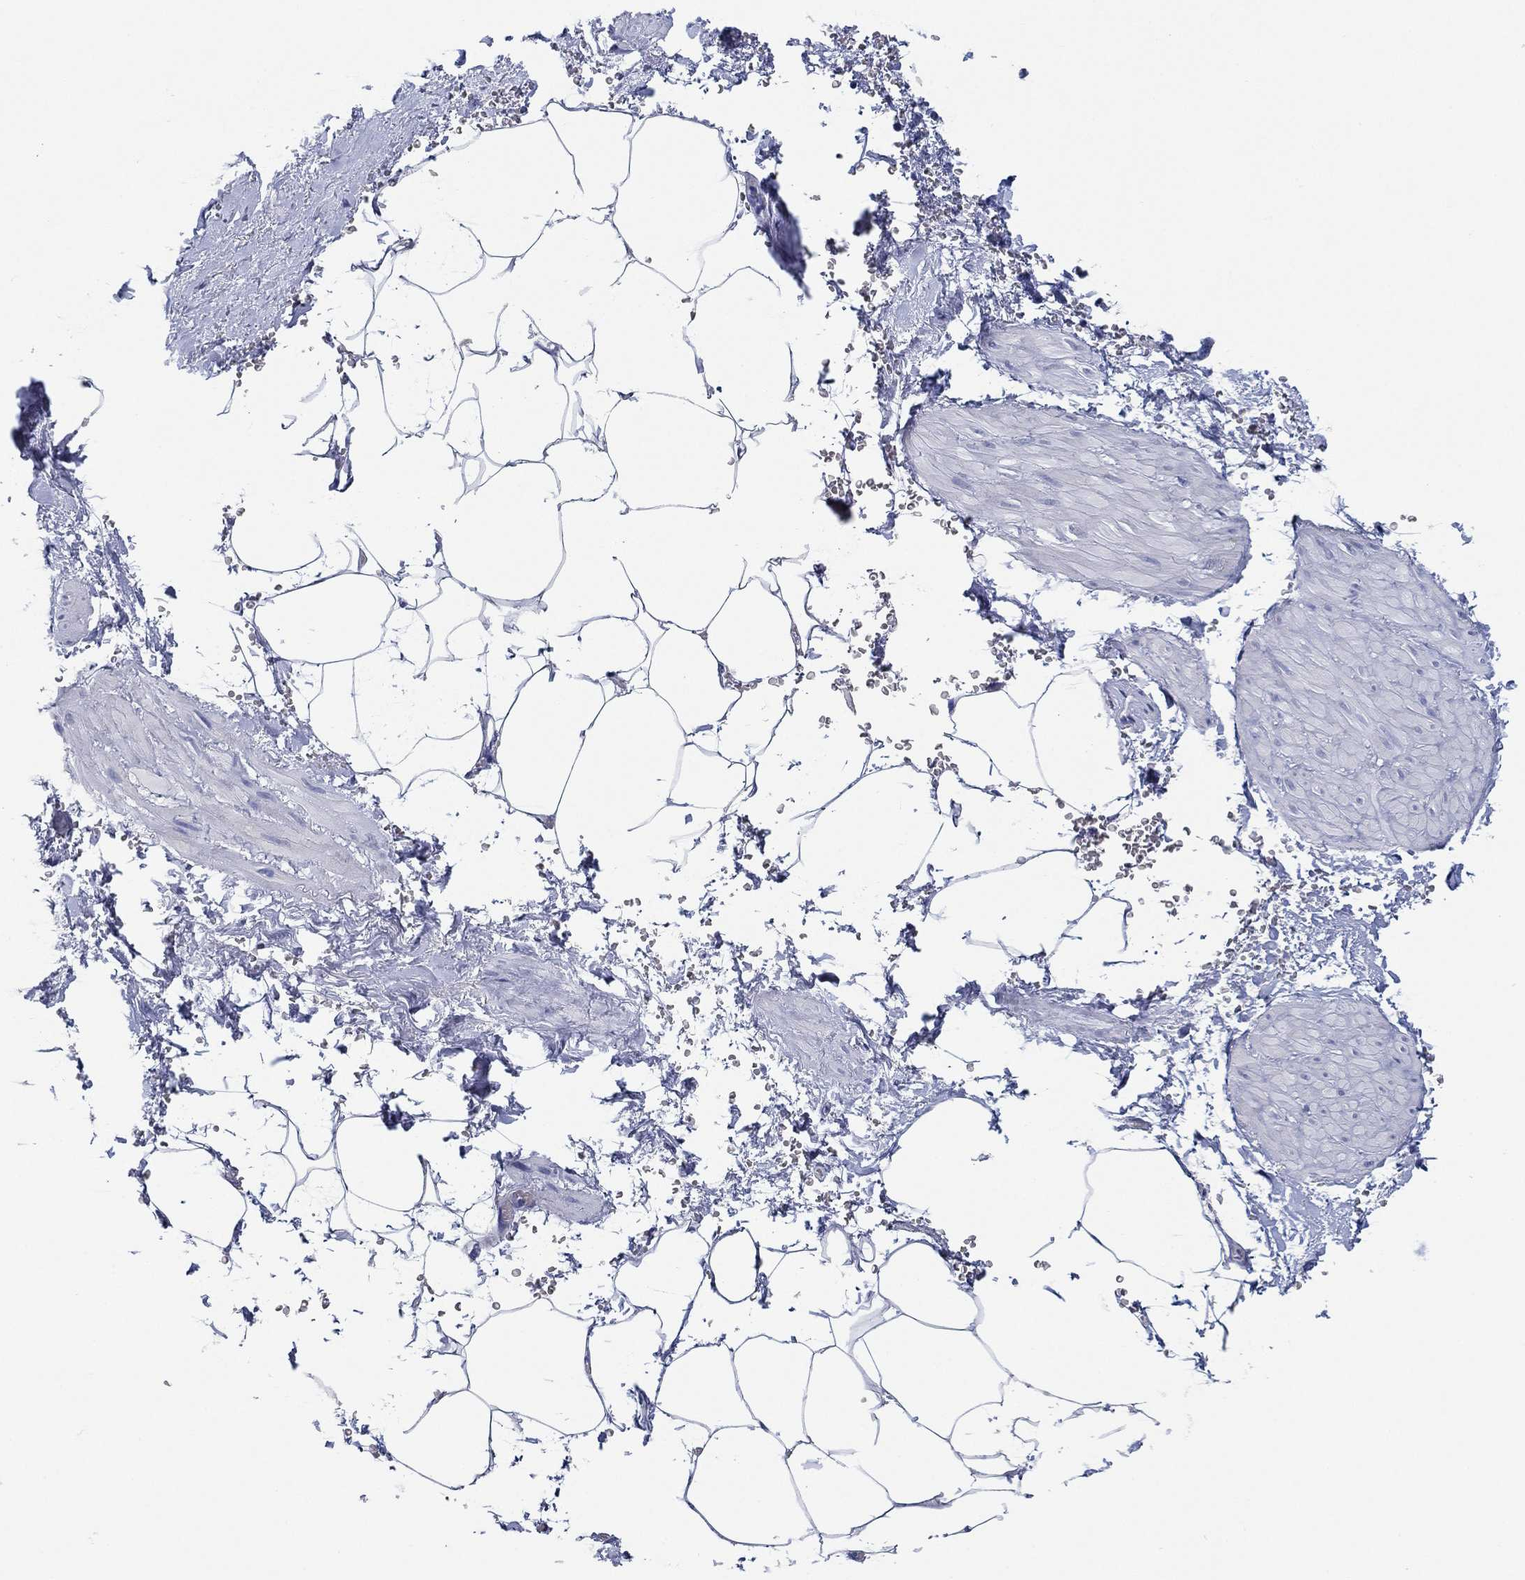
{"staining": {"intensity": "negative", "quantity": "none", "location": "none"}, "tissue": "adipose tissue", "cell_type": "Adipocytes", "image_type": "normal", "snomed": [{"axis": "morphology", "description": "Normal tissue, NOS"}, {"axis": "topography", "description": "Soft tissue"}, {"axis": "topography", "description": "Adipose tissue"}, {"axis": "topography", "description": "Vascular tissue"}, {"axis": "topography", "description": "Peripheral nerve tissue"}], "caption": "The histopathology image reveals no staining of adipocytes in benign adipose tissue.", "gene": "POU5F1", "patient": {"sex": "male", "age": 68}}